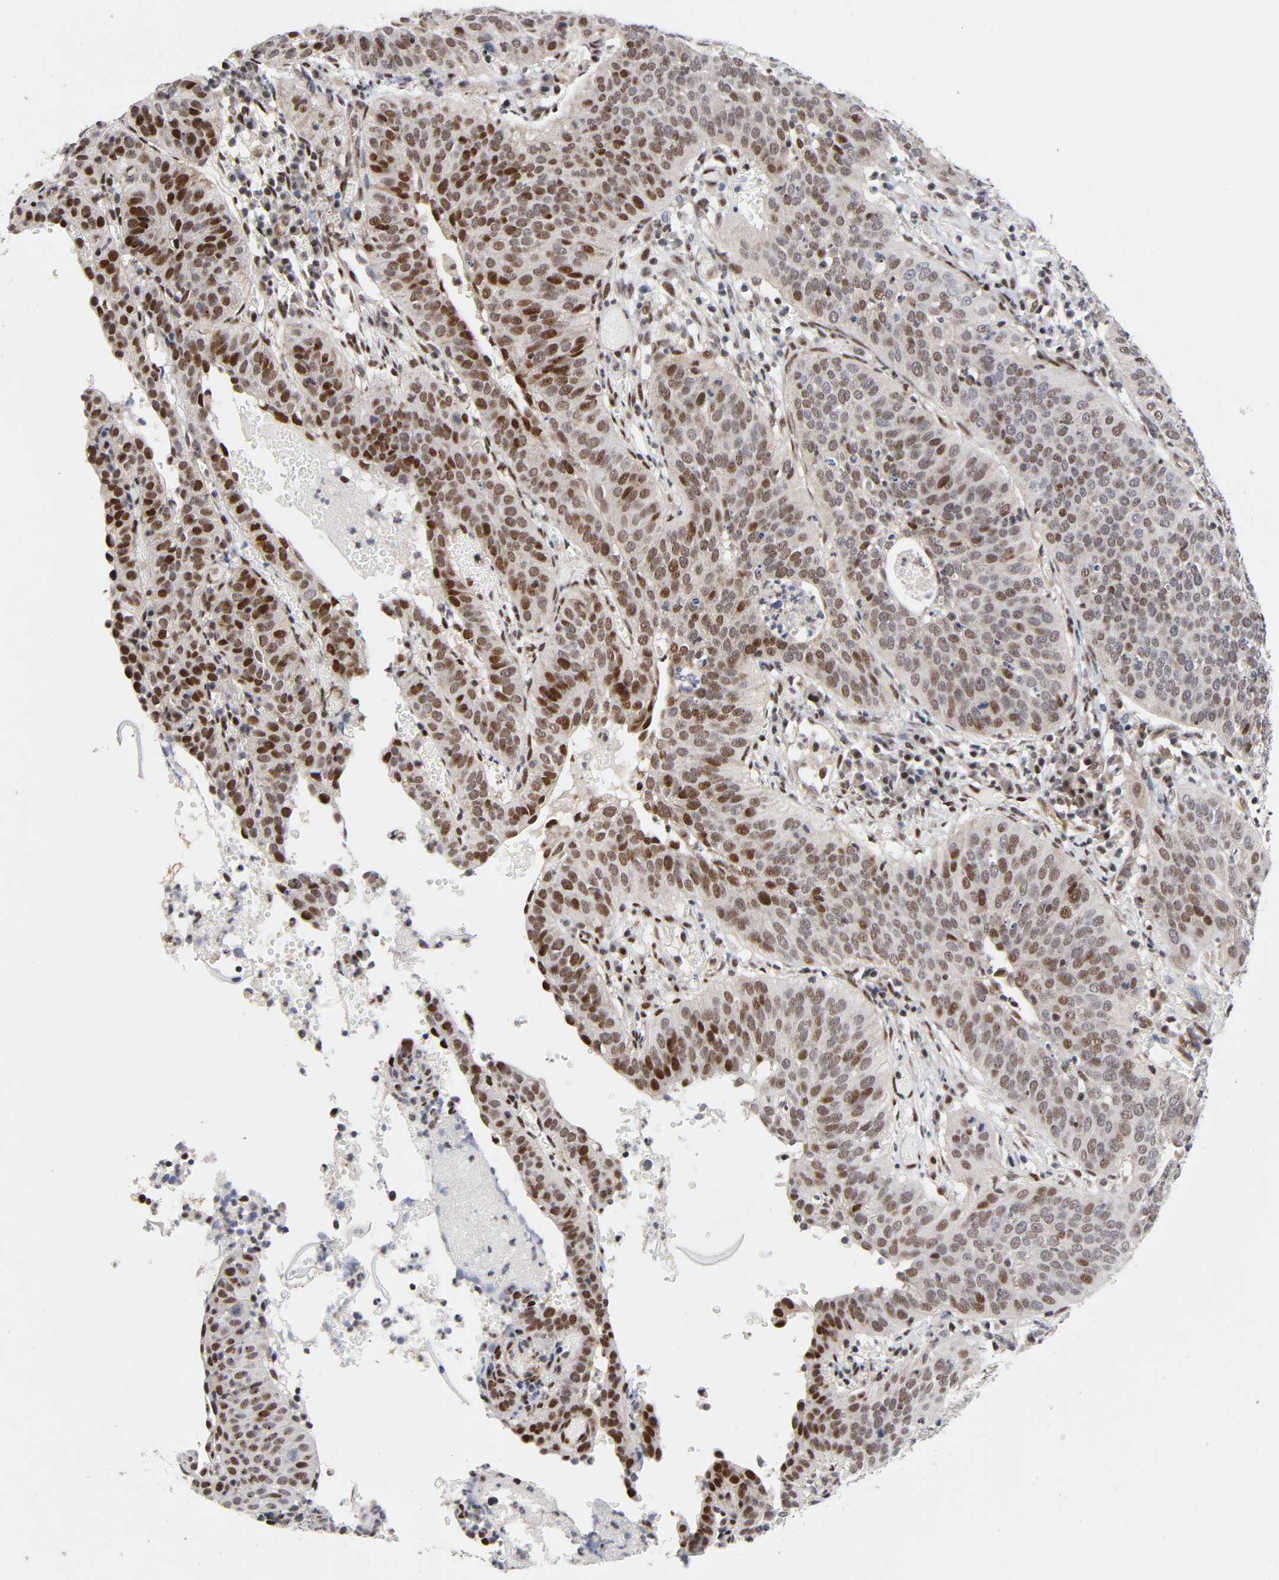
{"staining": {"intensity": "strong", "quantity": "25%-75%", "location": "nuclear"}, "tissue": "cervical cancer", "cell_type": "Tumor cells", "image_type": "cancer", "snomed": [{"axis": "morphology", "description": "Squamous cell carcinoma, NOS"}, {"axis": "topography", "description": "Cervix"}], "caption": "A high-resolution photomicrograph shows immunohistochemistry (IHC) staining of cervical cancer (squamous cell carcinoma), which displays strong nuclear positivity in approximately 25%-75% of tumor cells.", "gene": "STK38", "patient": {"sex": "female", "age": 39}}